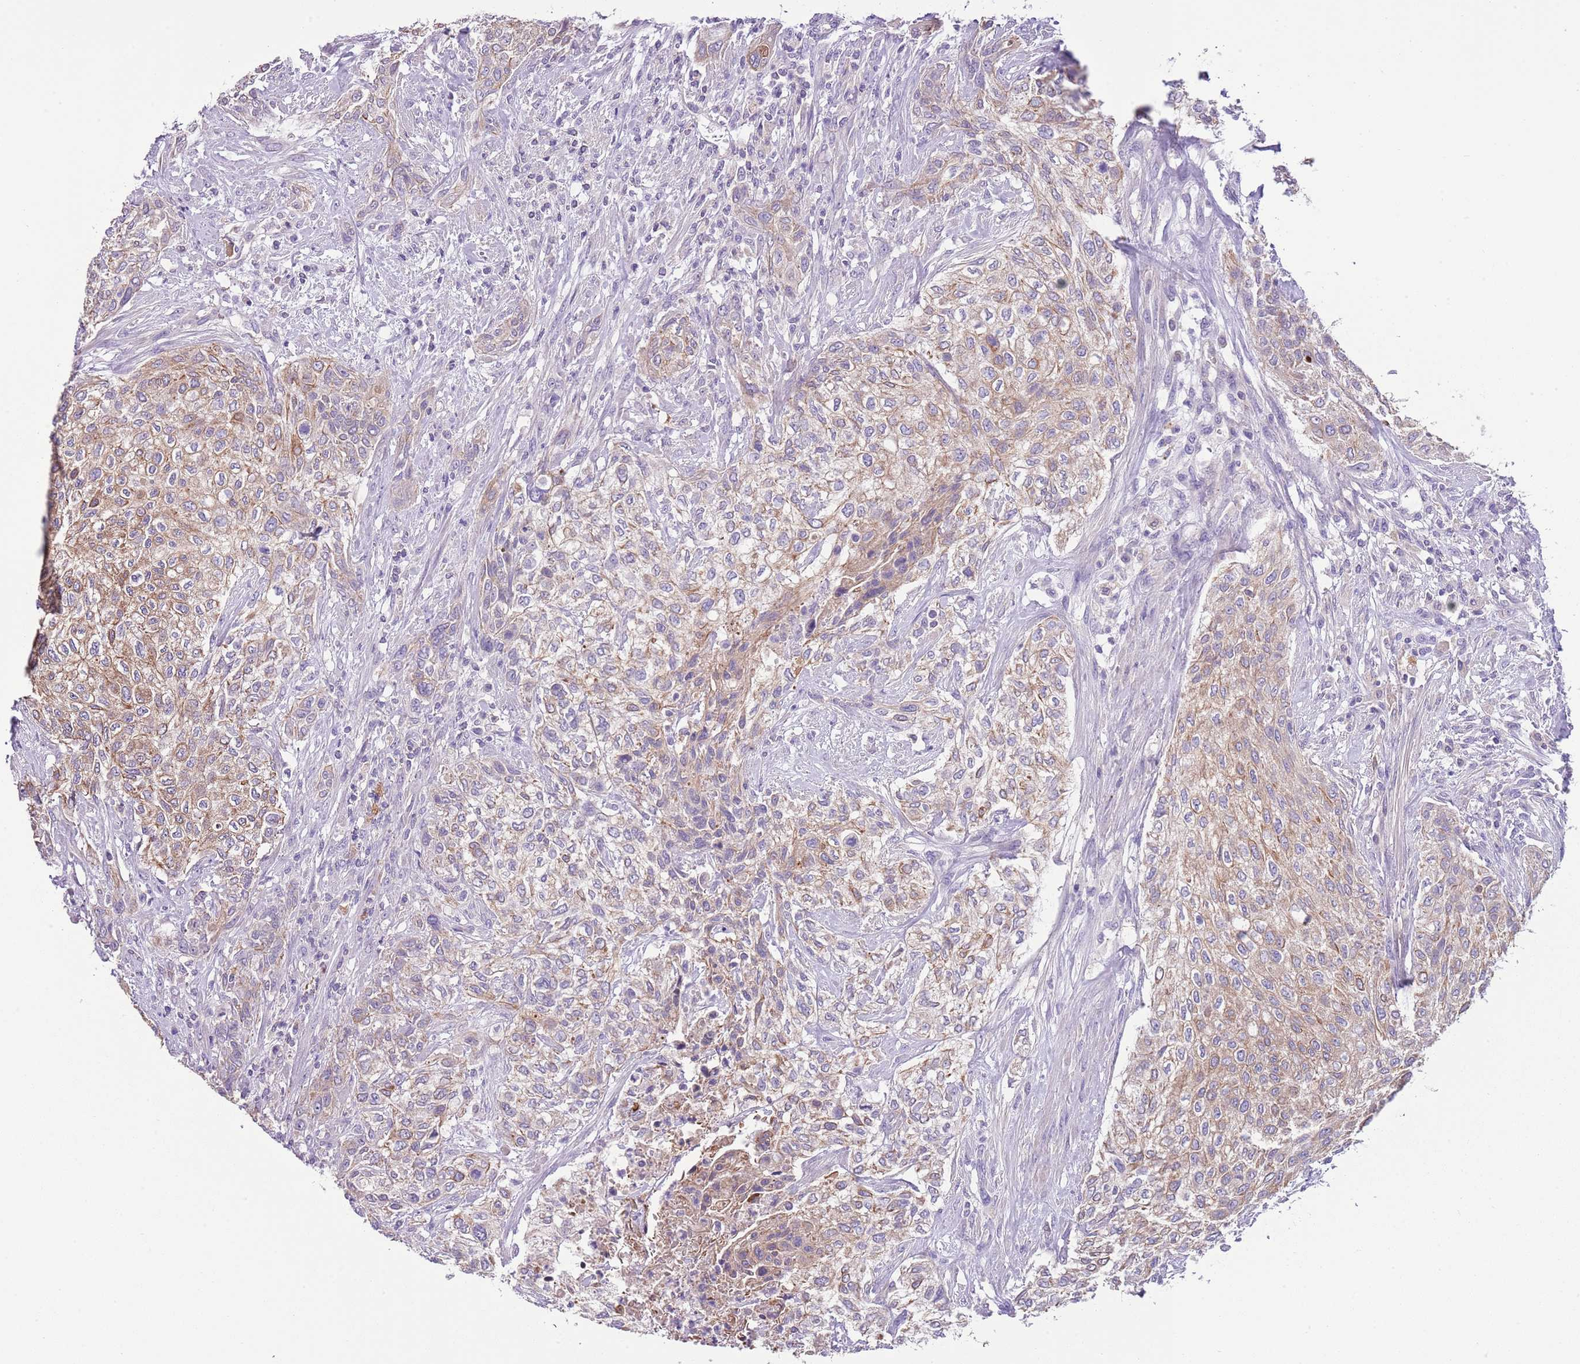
{"staining": {"intensity": "moderate", "quantity": ">75%", "location": "cytoplasmic/membranous"}, "tissue": "urothelial cancer", "cell_type": "Tumor cells", "image_type": "cancer", "snomed": [{"axis": "morphology", "description": "Normal tissue, NOS"}, {"axis": "morphology", "description": "Urothelial carcinoma, NOS"}, {"axis": "topography", "description": "Urinary bladder"}, {"axis": "topography", "description": "Peripheral nerve tissue"}], "caption": "Transitional cell carcinoma stained with immunohistochemistry reveals moderate cytoplasmic/membranous expression in approximately >75% of tumor cells.", "gene": "HES3", "patient": {"sex": "male", "age": 35}}